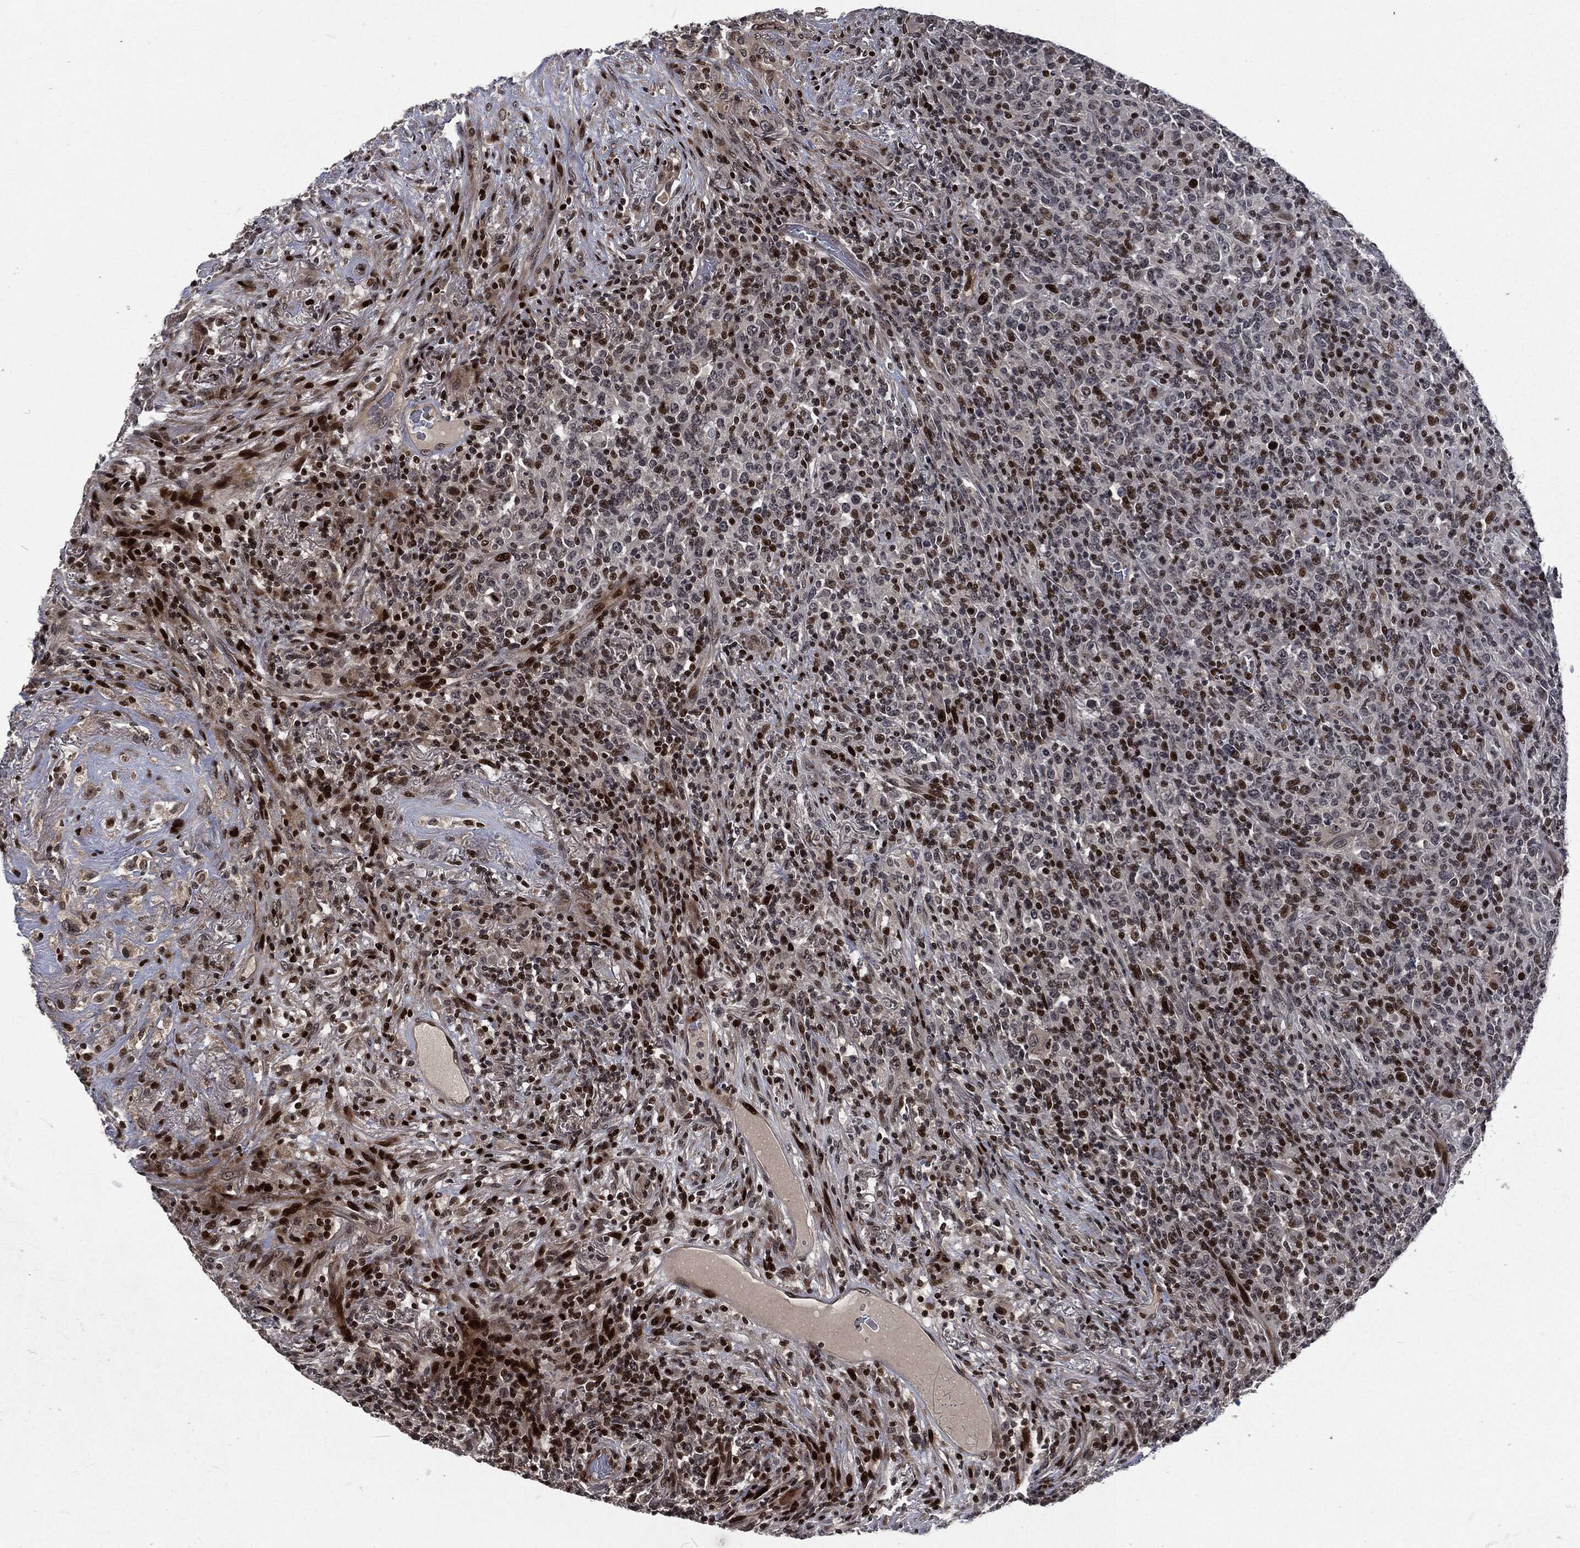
{"staining": {"intensity": "strong", "quantity": "<25%", "location": "nuclear"}, "tissue": "lymphoma", "cell_type": "Tumor cells", "image_type": "cancer", "snomed": [{"axis": "morphology", "description": "Malignant lymphoma, non-Hodgkin's type, High grade"}, {"axis": "topography", "description": "Lung"}], "caption": "An IHC histopathology image of tumor tissue is shown. Protein staining in brown highlights strong nuclear positivity in high-grade malignant lymphoma, non-Hodgkin's type within tumor cells. Nuclei are stained in blue.", "gene": "EGFR", "patient": {"sex": "male", "age": 79}}